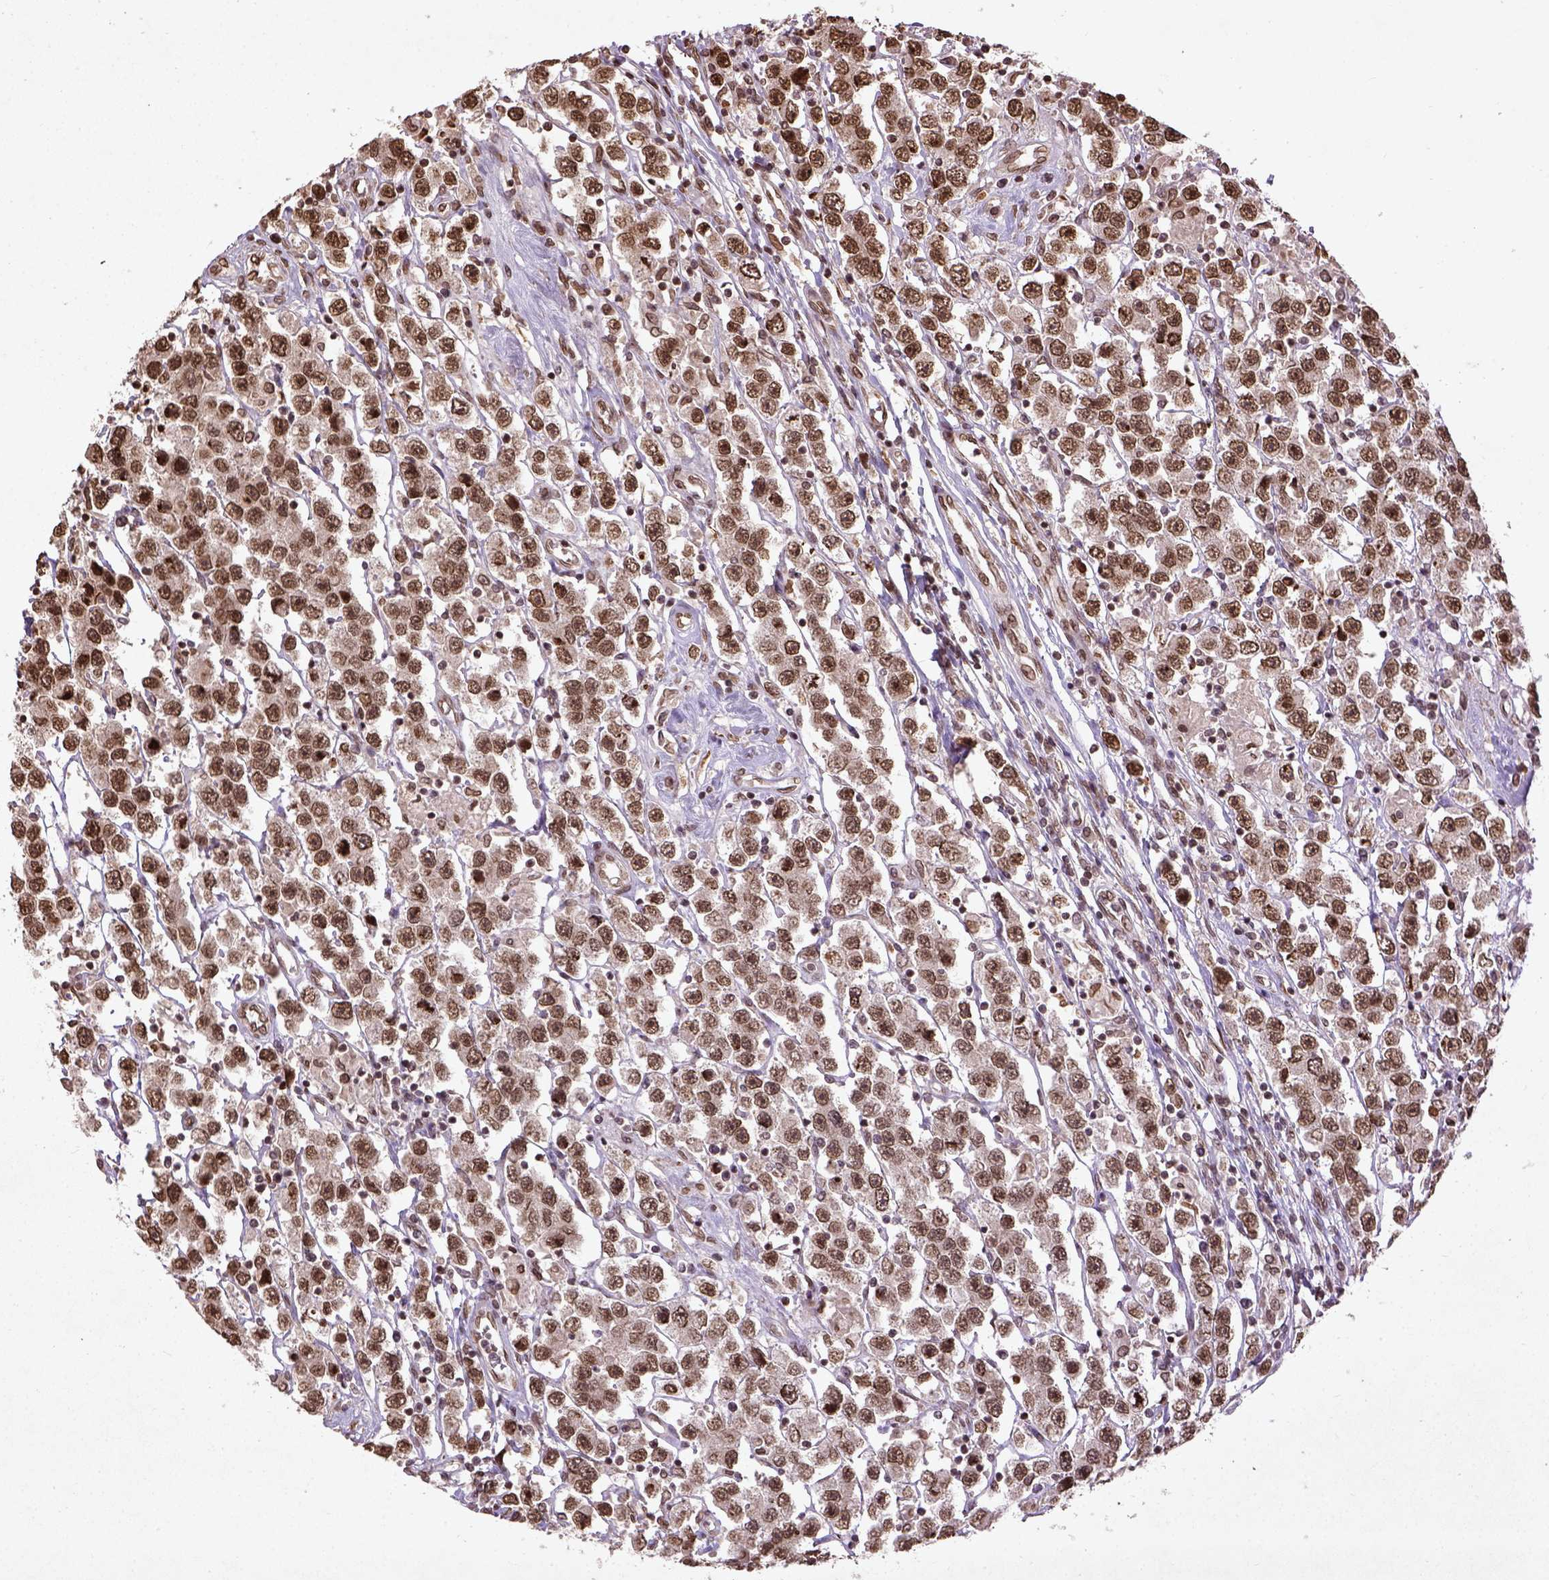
{"staining": {"intensity": "moderate", "quantity": ">75%", "location": "nuclear"}, "tissue": "testis cancer", "cell_type": "Tumor cells", "image_type": "cancer", "snomed": [{"axis": "morphology", "description": "Seminoma, NOS"}, {"axis": "topography", "description": "Testis"}], "caption": "Tumor cells reveal moderate nuclear positivity in approximately >75% of cells in testis cancer (seminoma).", "gene": "BANF1", "patient": {"sex": "male", "age": 45}}